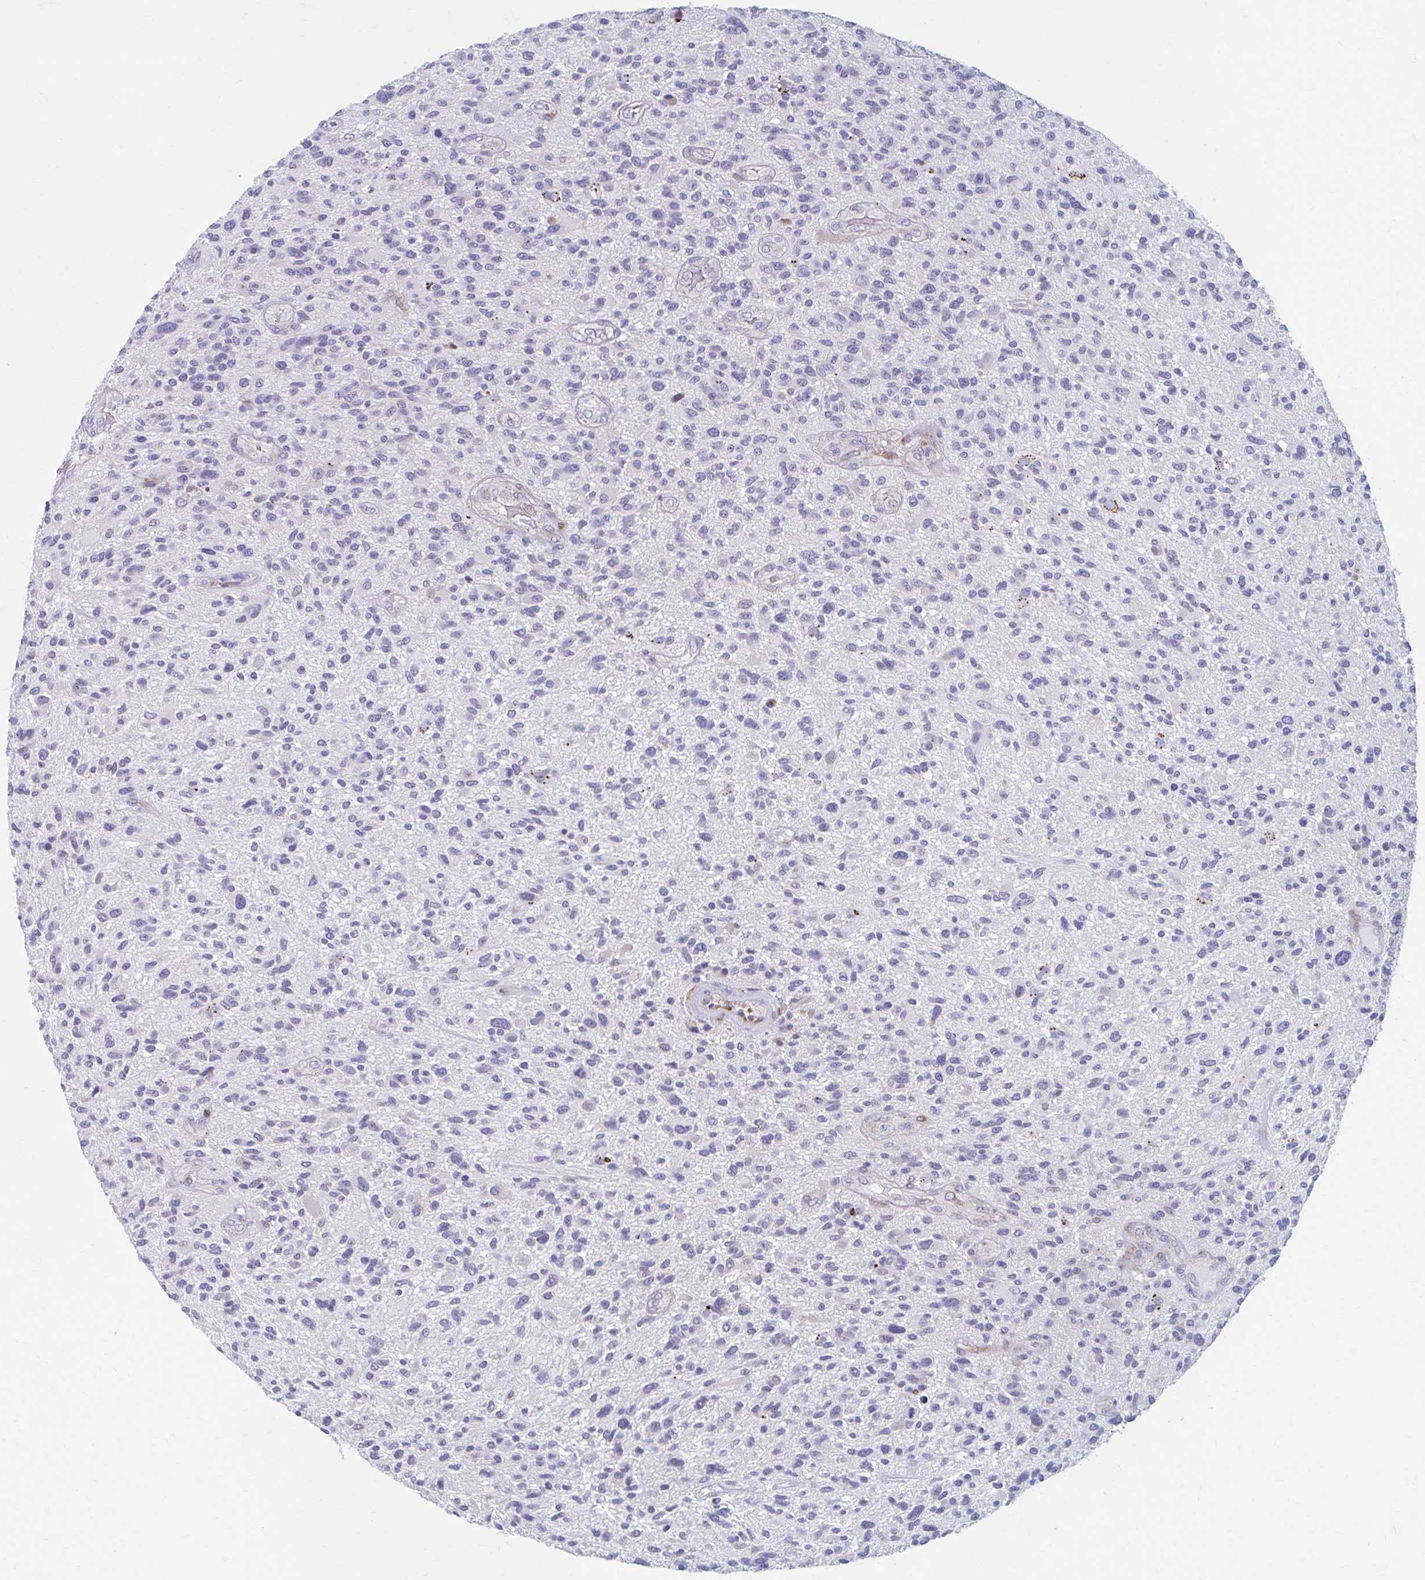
{"staining": {"intensity": "negative", "quantity": "none", "location": "none"}, "tissue": "glioma", "cell_type": "Tumor cells", "image_type": "cancer", "snomed": [{"axis": "morphology", "description": "Glioma, malignant, High grade"}, {"axis": "topography", "description": "Brain"}], "caption": "Immunohistochemical staining of malignant glioma (high-grade) displays no significant positivity in tumor cells.", "gene": "OLFM2", "patient": {"sex": "male", "age": 47}}